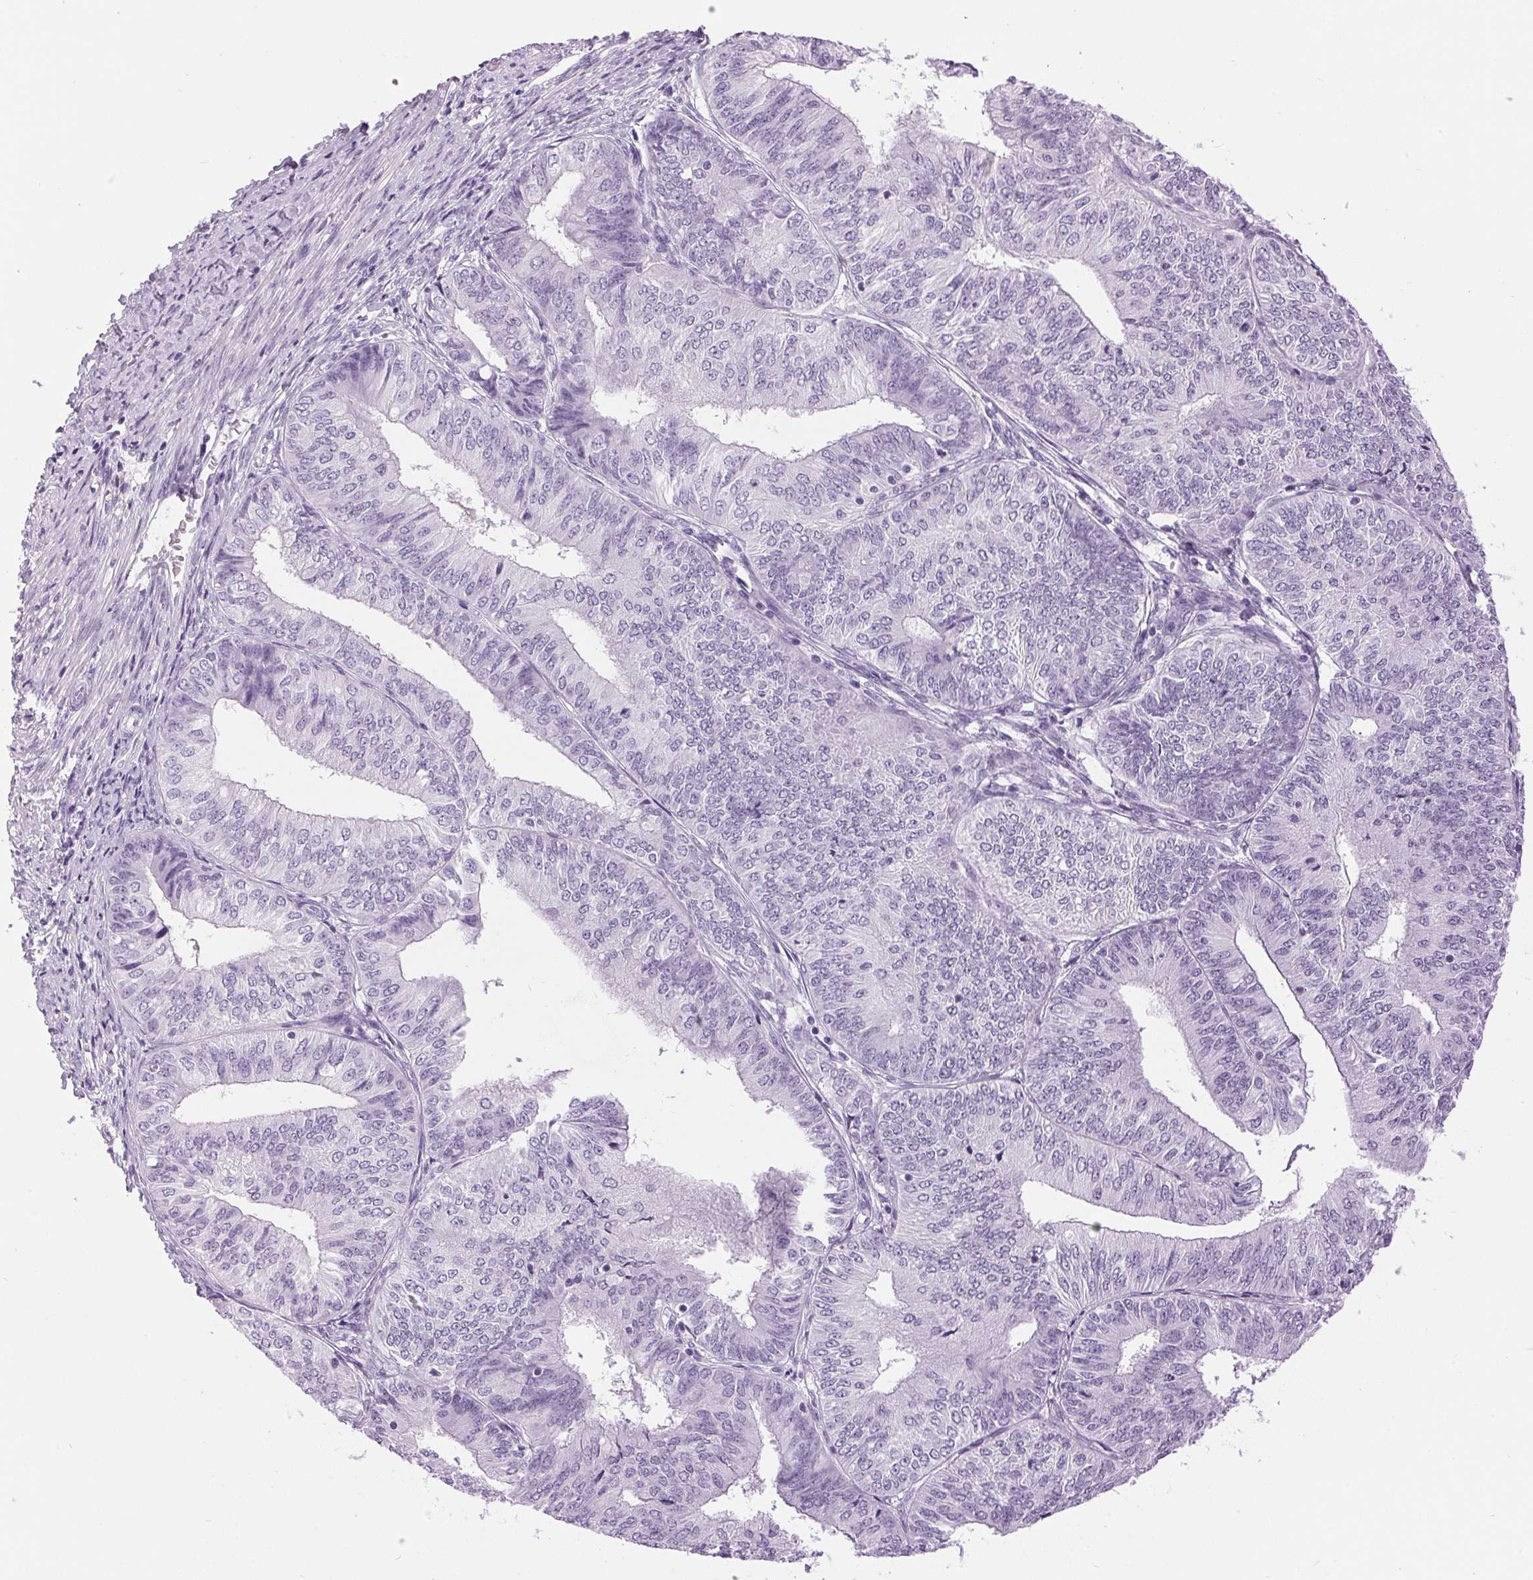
{"staining": {"intensity": "negative", "quantity": "none", "location": "none"}, "tissue": "endometrial cancer", "cell_type": "Tumor cells", "image_type": "cancer", "snomed": [{"axis": "morphology", "description": "Adenocarcinoma, NOS"}, {"axis": "topography", "description": "Endometrium"}], "caption": "Protein analysis of adenocarcinoma (endometrial) reveals no significant expression in tumor cells.", "gene": "SP7", "patient": {"sex": "female", "age": 58}}